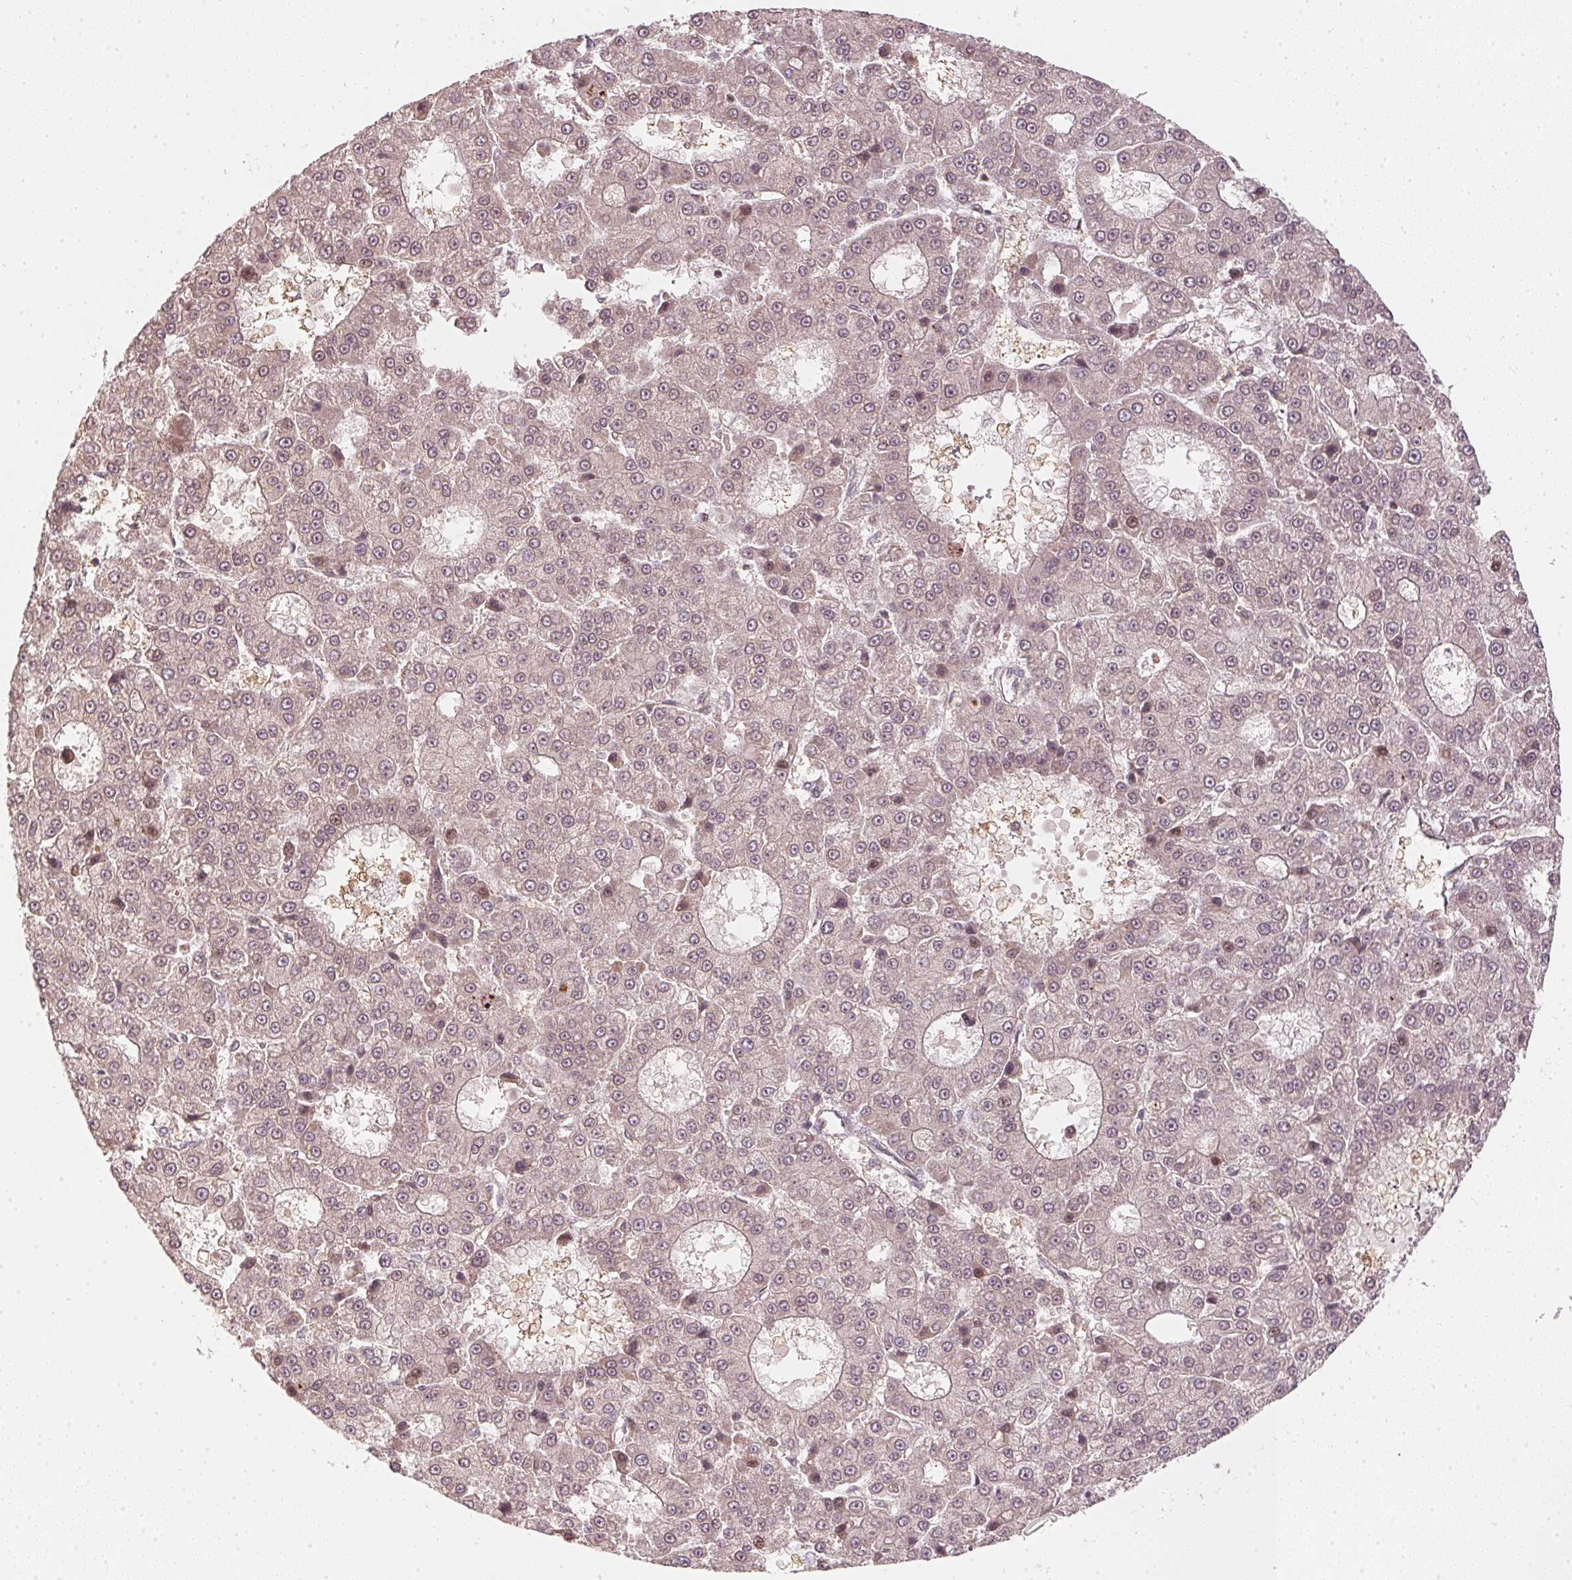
{"staining": {"intensity": "weak", "quantity": "<25%", "location": "nuclear"}, "tissue": "liver cancer", "cell_type": "Tumor cells", "image_type": "cancer", "snomed": [{"axis": "morphology", "description": "Carcinoma, Hepatocellular, NOS"}, {"axis": "topography", "description": "Liver"}], "caption": "Tumor cells are negative for protein expression in human liver cancer.", "gene": "UBE2L3", "patient": {"sex": "male", "age": 70}}